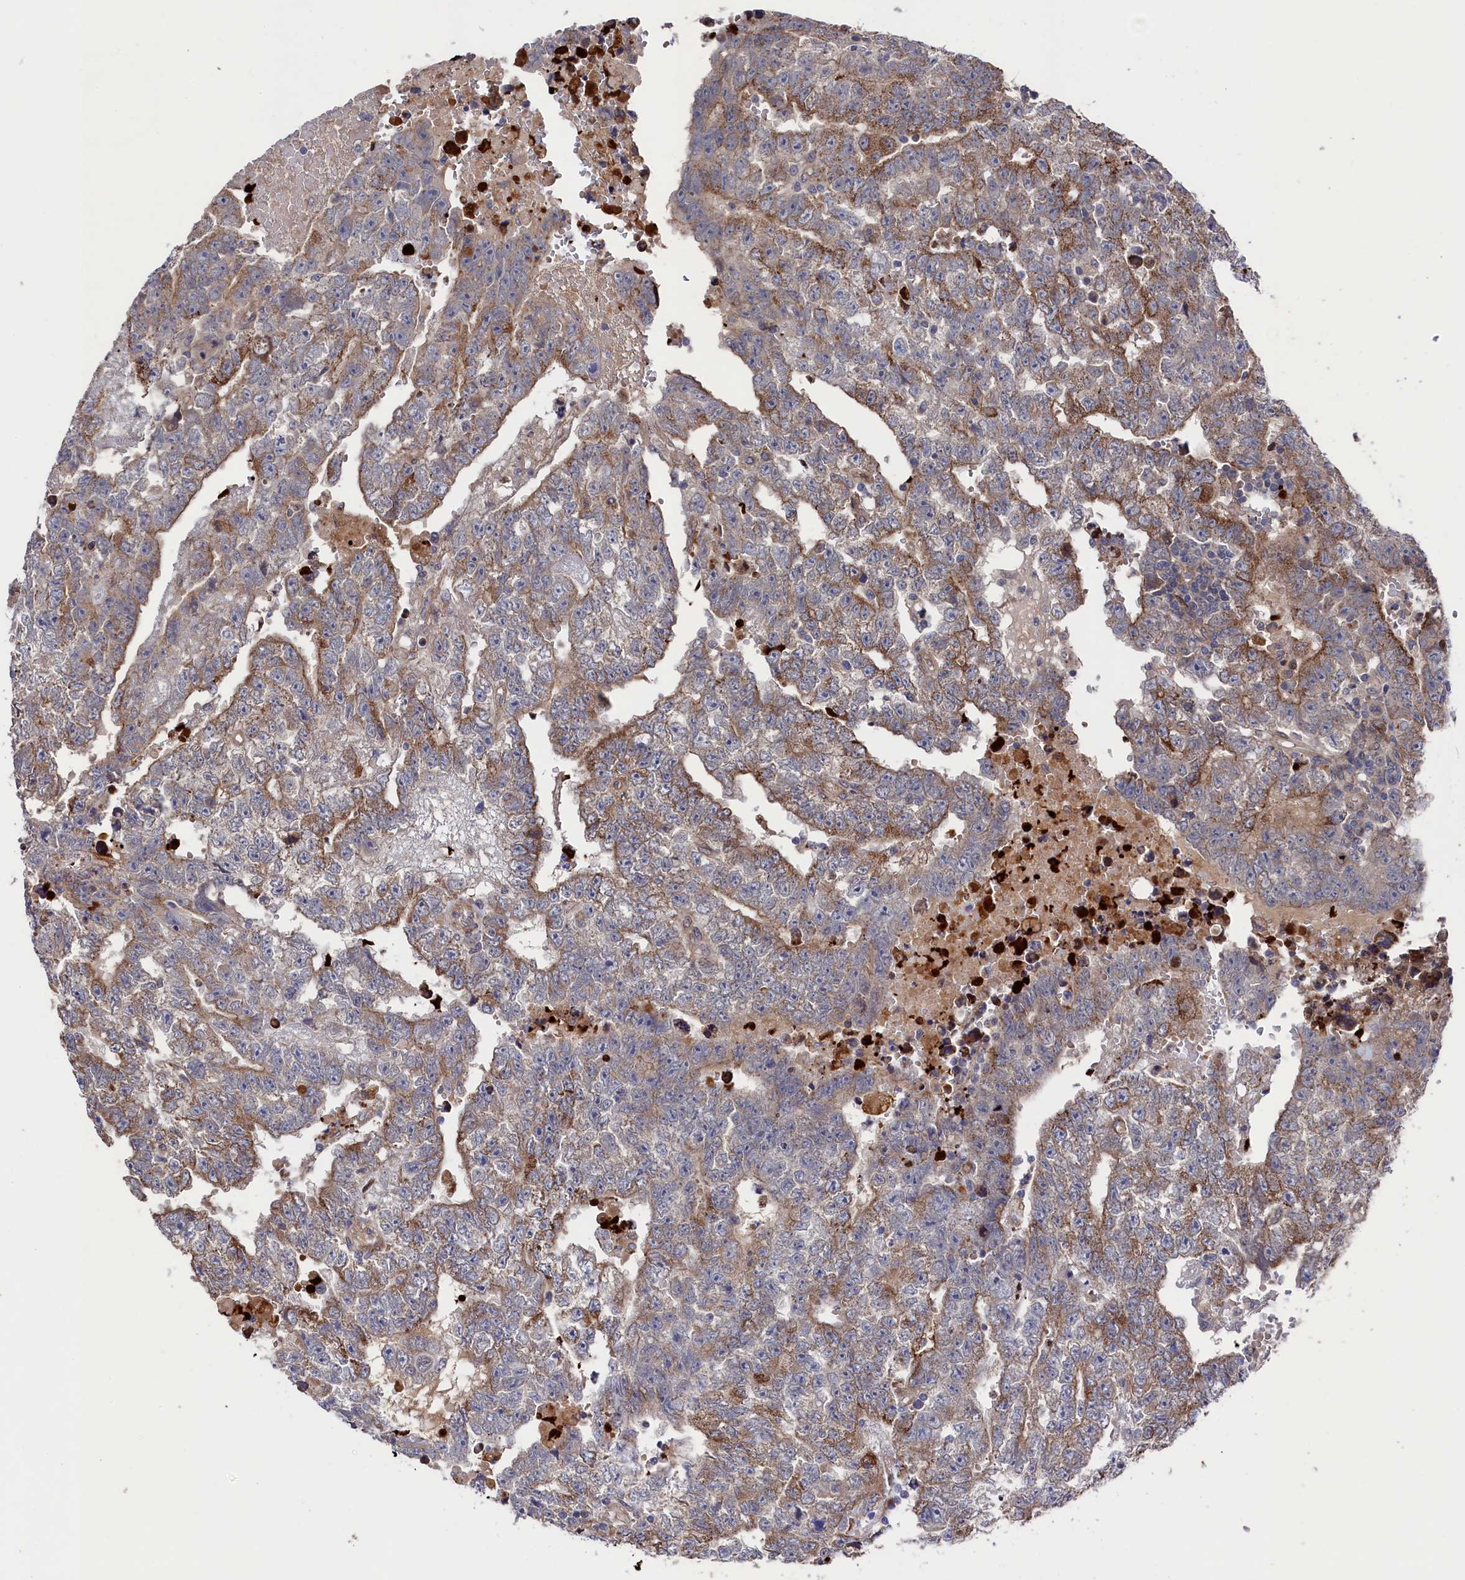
{"staining": {"intensity": "moderate", "quantity": "<25%", "location": "cytoplasmic/membranous"}, "tissue": "testis cancer", "cell_type": "Tumor cells", "image_type": "cancer", "snomed": [{"axis": "morphology", "description": "Carcinoma, Embryonal, NOS"}, {"axis": "topography", "description": "Testis"}], "caption": "The micrograph demonstrates a brown stain indicating the presence of a protein in the cytoplasmic/membranous of tumor cells in embryonal carcinoma (testis). Using DAB (brown) and hematoxylin (blue) stains, captured at high magnification using brightfield microscopy.", "gene": "ZNF891", "patient": {"sex": "male", "age": 25}}